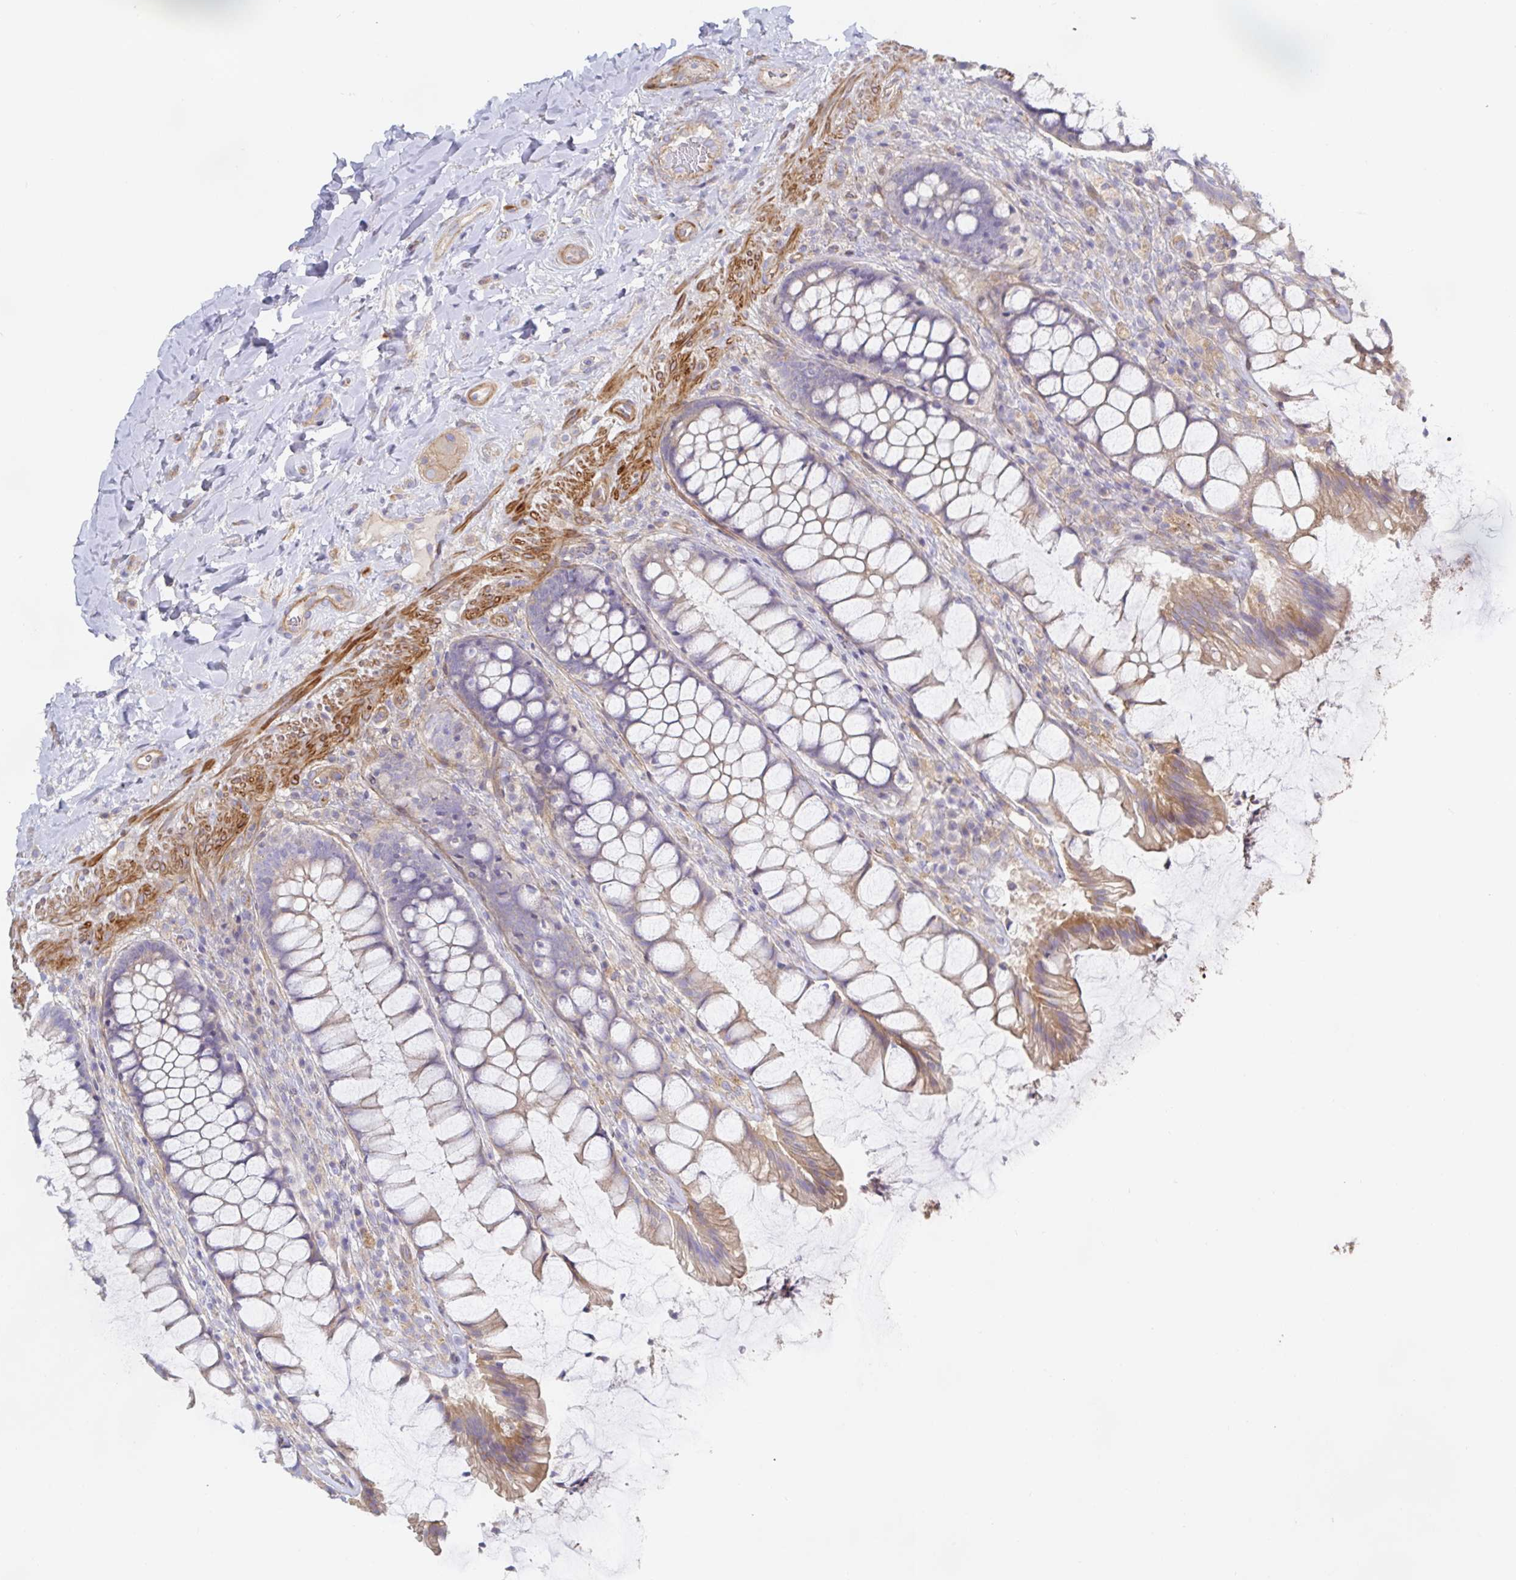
{"staining": {"intensity": "weak", "quantity": ">75%", "location": "cytoplasmic/membranous"}, "tissue": "rectum", "cell_type": "Glandular cells", "image_type": "normal", "snomed": [{"axis": "morphology", "description": "Normal tissue, NOS"}, {"axis": "topography", "description": "Rectum"}], "caption": "Weak cytoplasmic/membranous protein staining is seen in approximately >75% of glandular cells in rectum.", "gene": "METTL22", "patient": {"sex": "female", "age": 58}}